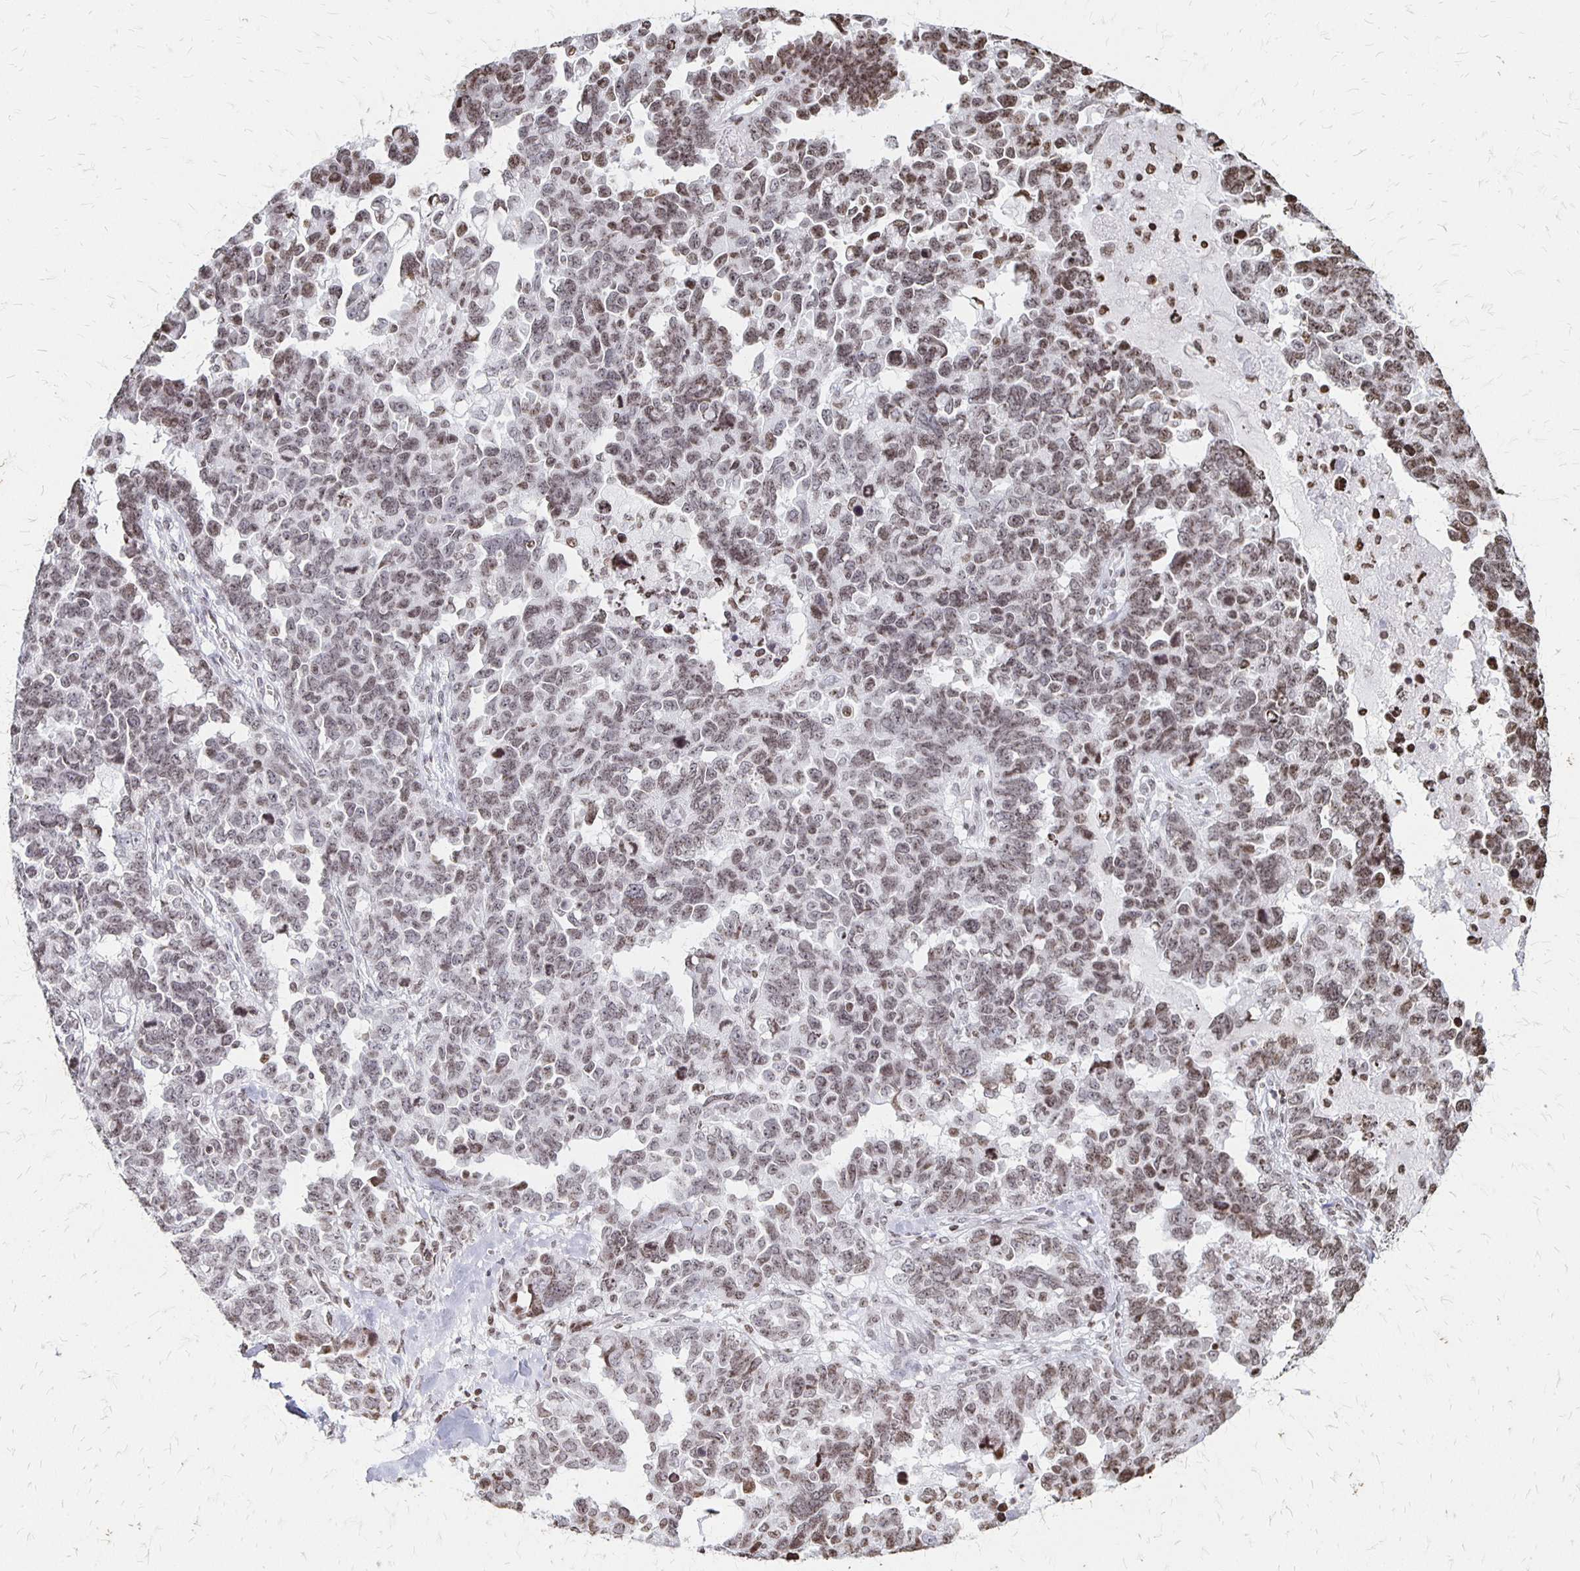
{"staining": {"intensity": "weak", "quantity": "25%-75%", "location": "nuclear"}, "tissue": "ovarian cancer", "cell_type": "Tumor cells", "image_type": "cancer", "snomed": [{"axis": "morphology", "description": "Cystadenocarcinoma, serous, NOS"}, {"axis": "topography", "description": "Ovary"}], "caption": "Ovarian cancer (serous cystadenocarcinoma) stained with DAB immunohistochemistry shows low levels of weak nuclear expression in about 25%-75% of tumor cells. Nuclei are stained in blue.", "gene": "ZNF280C", "patient": {"sex": "female", "age": 69}}